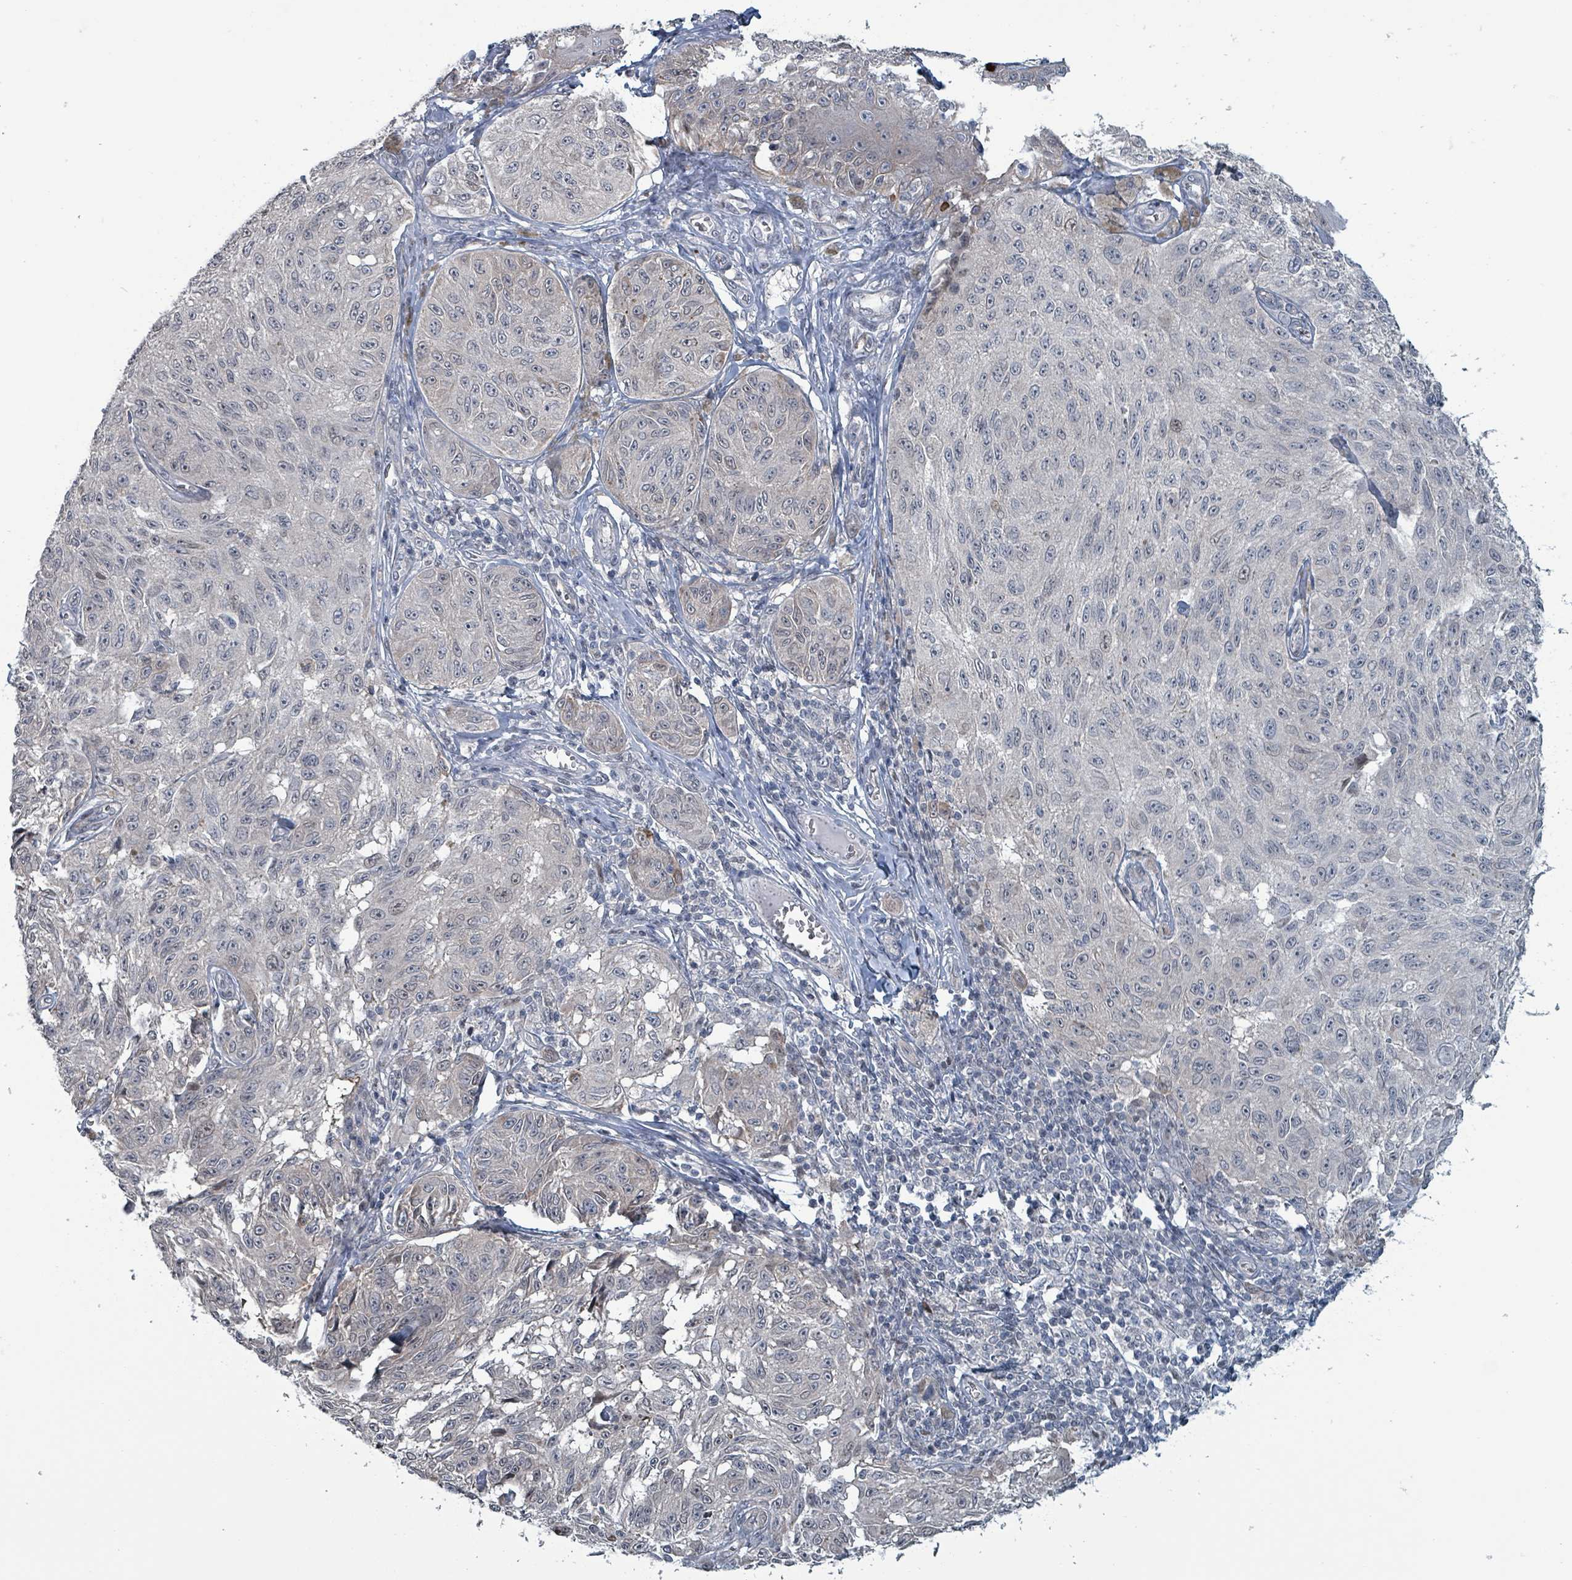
{"staining": {"intensity": "negative", "quantity": "none", "location": "none"}, "tissue": "melanoma", "cell_type": "Tumor cells", "image_type": "cancer", "snomed": [{"axis": "morphology", "description": "Malignant melanoma, NOS"}, {"axis": "topography", "description": "Skin"}], "caption": "Melanoma was stained to show a protein in brown. There is no significant expression in tumor cells.", "gene": "BIVM", "patient": {"sex": "male", "age": 68}}